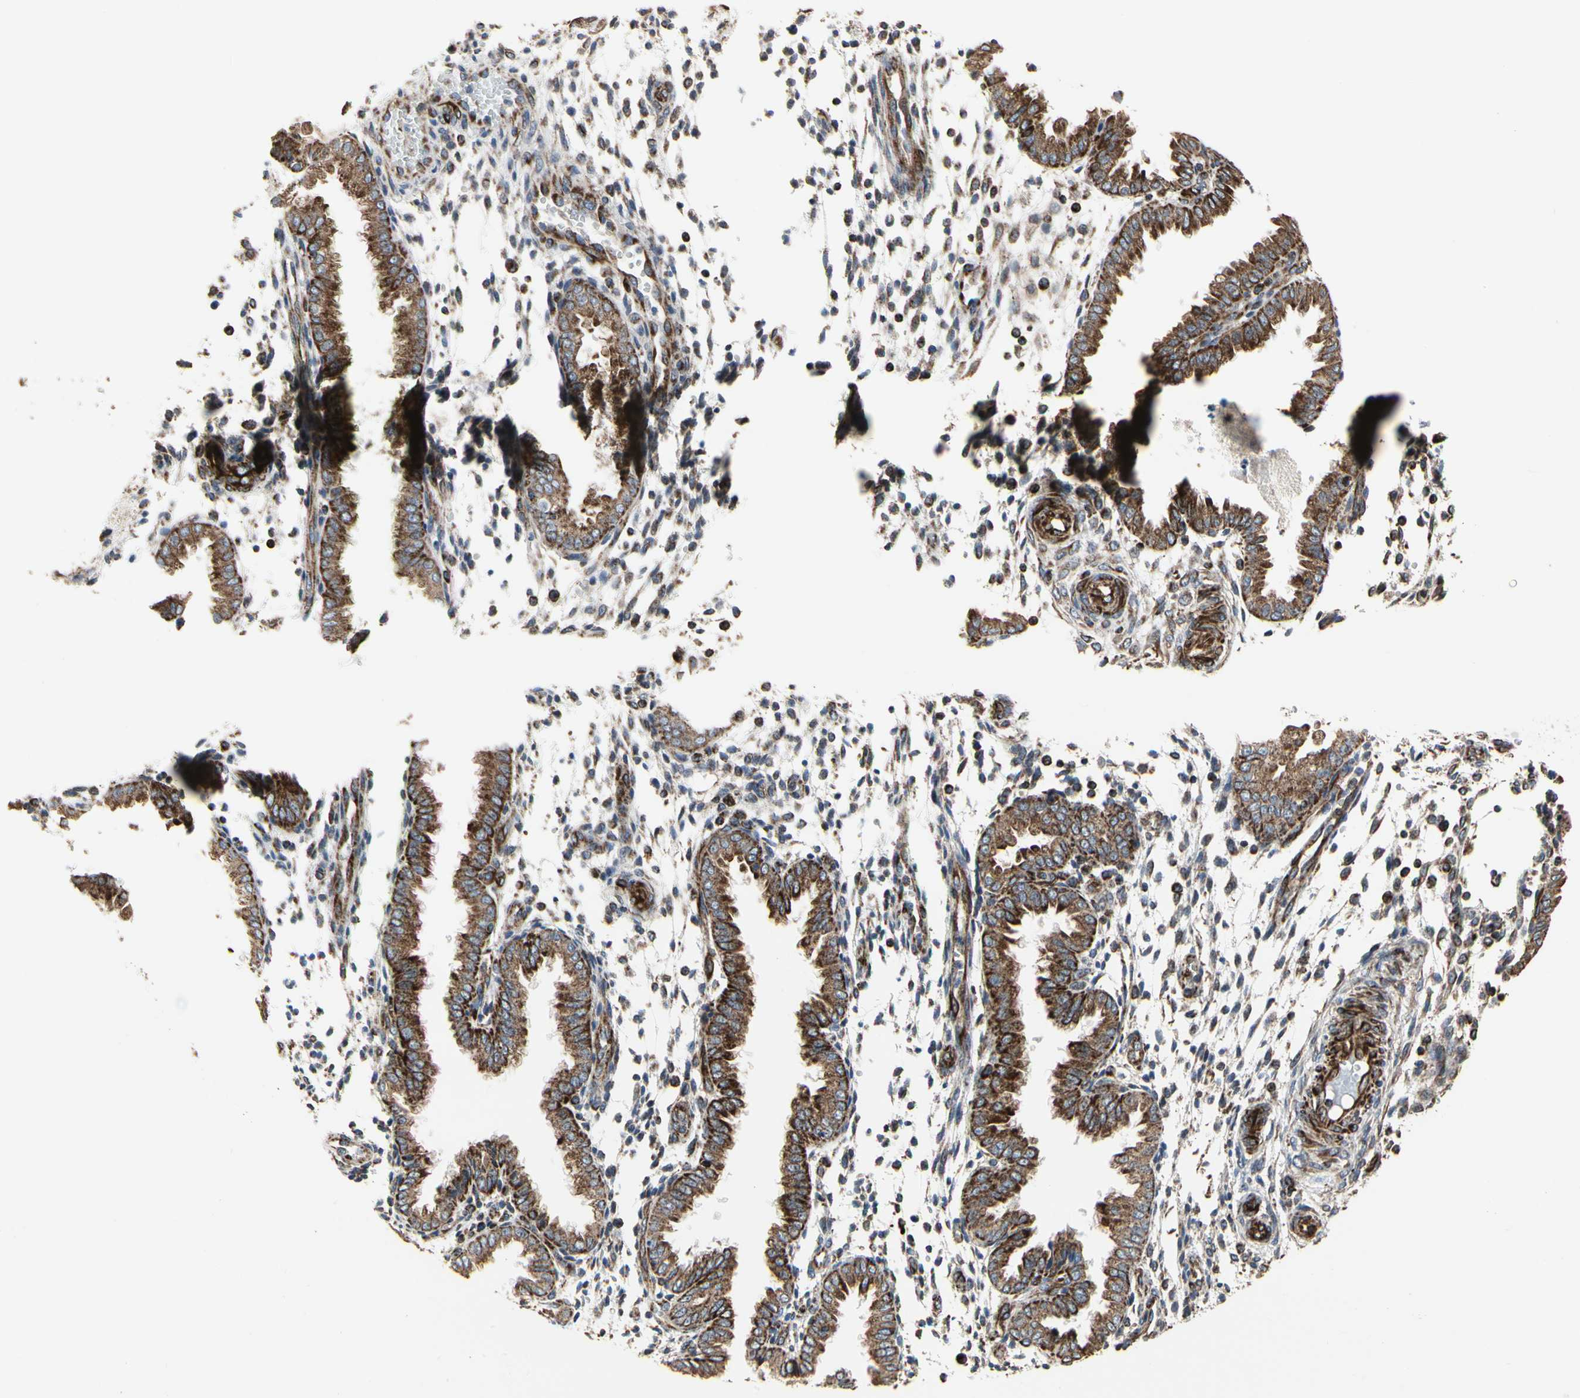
{"staining": {"intensity": "weak", "quantity": "25%-75%", "location": "cytoplasmic/membranous"}, "tissue": "endometrium", "cell_type": "Cells in endometrial stroma", "image_type": "normal", "snomed": [{"axis": "morphology", "description": "Normal tissue, NOS"}, {"axis": "topography", "description": "Endometrium"}], "caption": "Approximately 25%-75% of cells in endometrial stroma in normal endometrium show weak cytoplasmic/membranous protein expression as visualized by brown immunohistochemical staining.", "gene": "TUBA1A", "patient": {"sex": "female", "age": 33}}